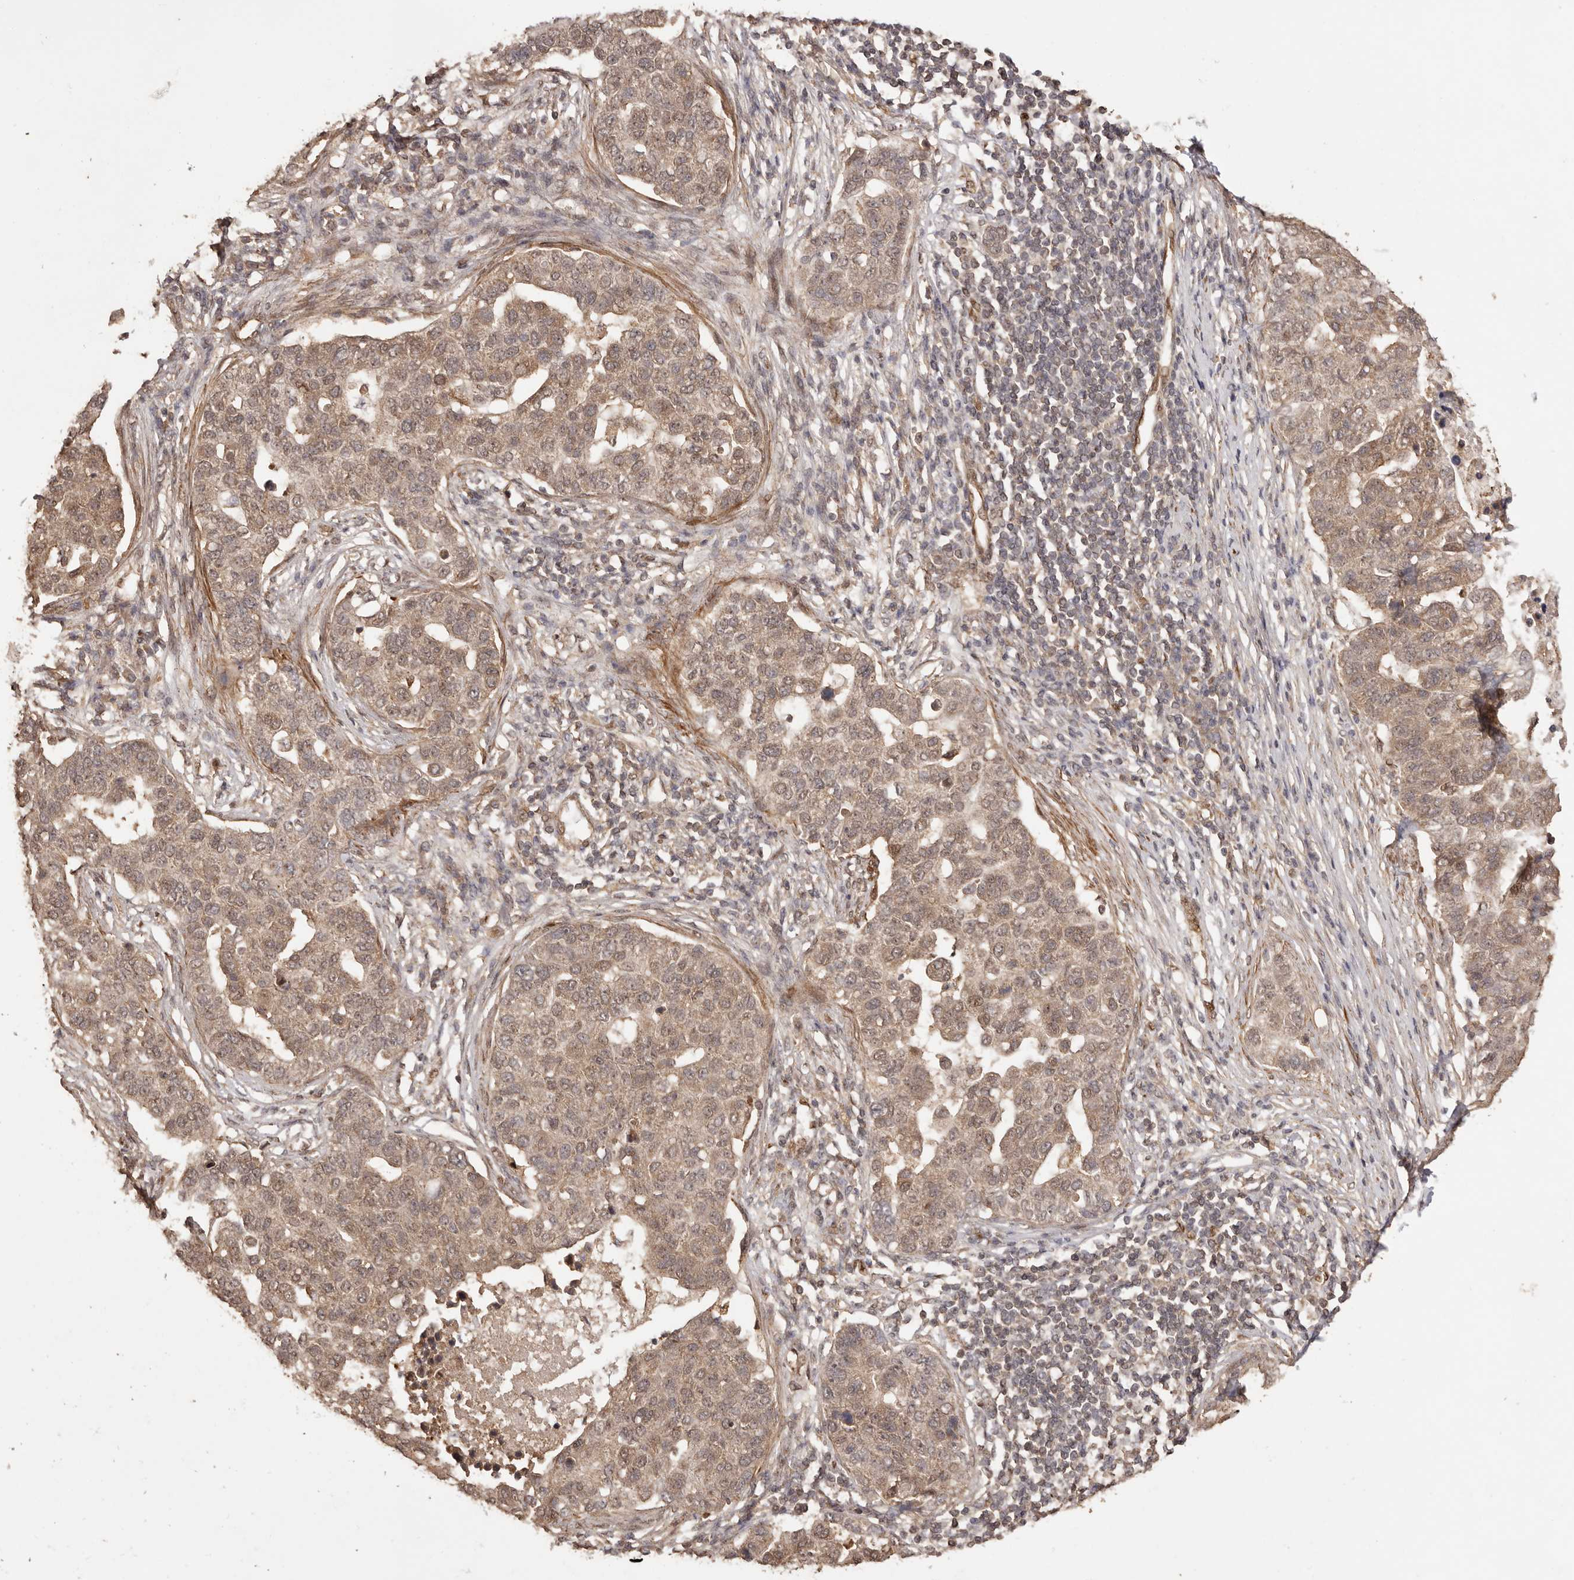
{"staining": {"intensity": "weak", "quantity": ">75%", "location": "cytoplasmic/membranous,nuclear"}, "tissue": "pancreatic cancer", "cell_type": "Tumor cells", "image_type": "cancer", "snomed": [{"axis": "morphology", "description": "Adenocarcinoma, NOS"}, {"axis": "topography", "description": "Pancreas"}], "caption": "This is an image of IHC staining of pancreatic cancer, which shows weak positivity in the cytoplasmic/membranous and nuclear of tumor cells.", "gene": "UBR2", "patient": {"sex": "female", "age": 61}}